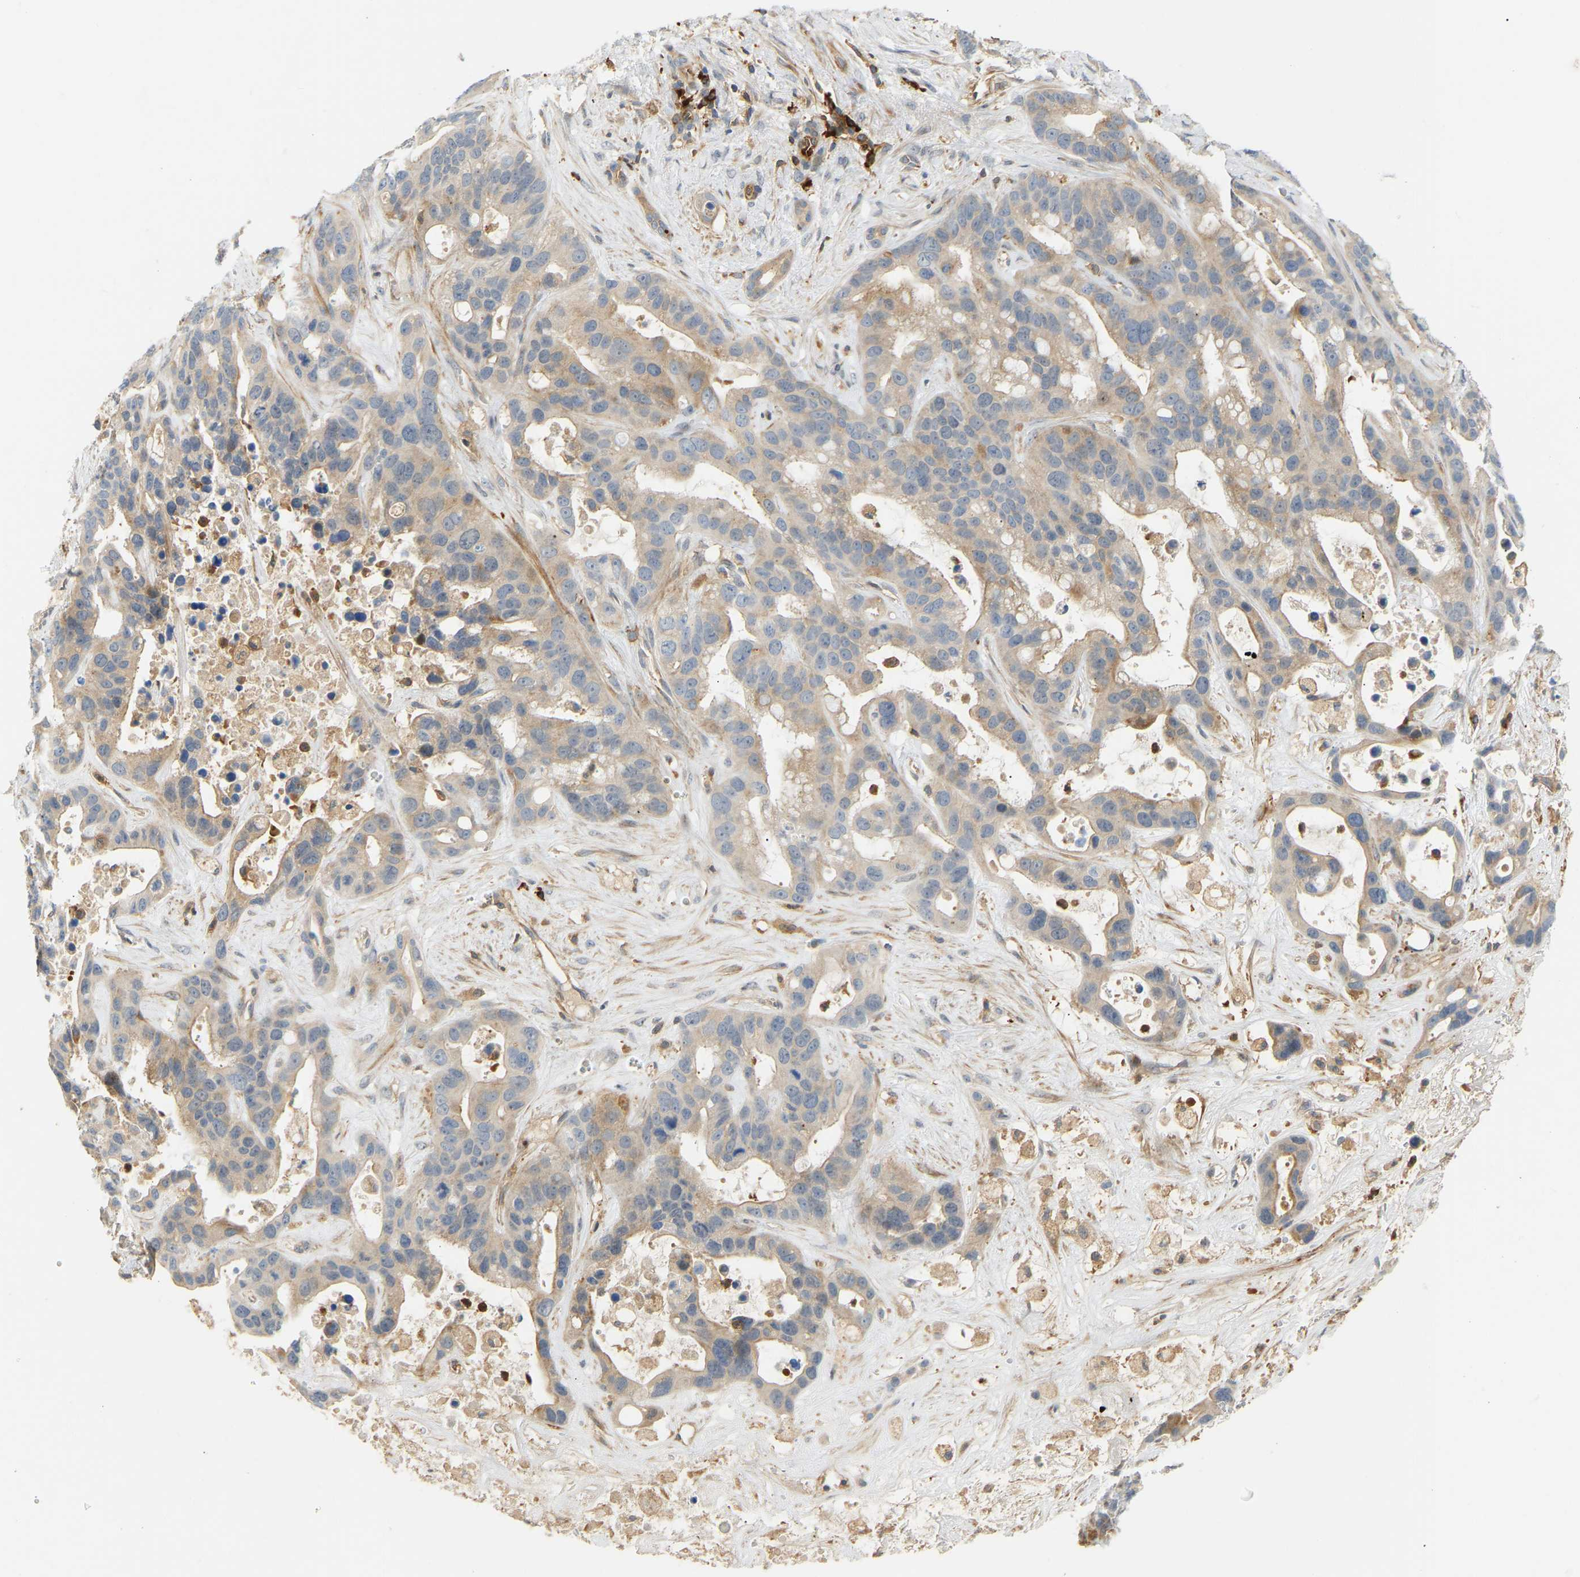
{"staining": {"intensity": "weak", "quantity": ">75%", "location": "cytoplasmic/membranous"}, "tissue": "liver cancer", "cell_type": "Tumor cells", "image_type": "cancer", "snomed": [{"axis": "morphology", "description": "Cholangiocarcinoma"}, {"axis": "topography", "description": "Liver"}], "caption": "High-power microscopy captured an IHC image of liver cholangiocarcinoma, revealing weak cytoplasmic/membranous staining in approximately >75% of tumor cells.", "gene": "PLCG2", "patient": {"sex": "female", "age": 65}}